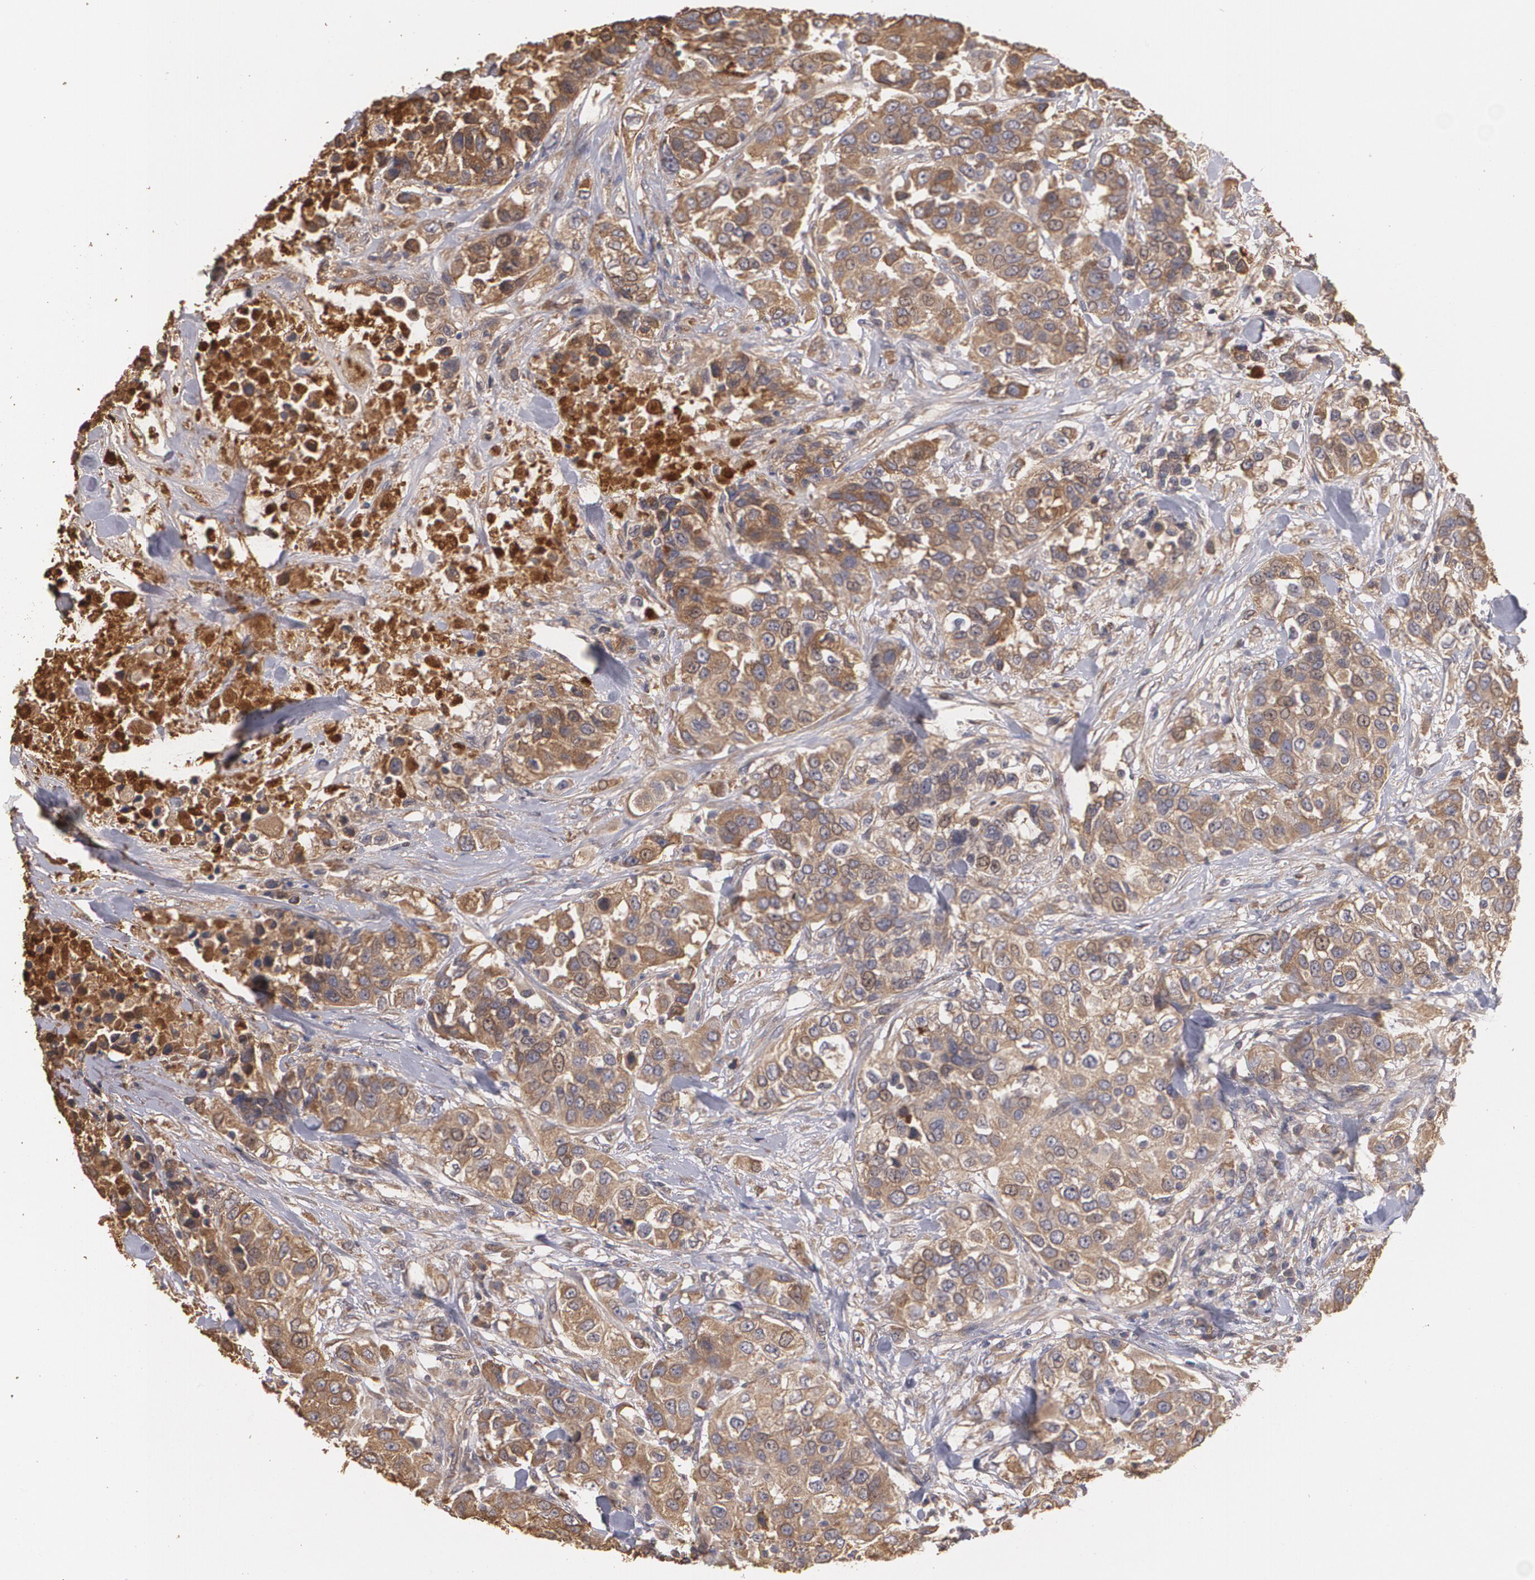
{"staining": {"intensity": "weak", "quantity": ">75%", "location": "cytoplasmic/membranous"}, "tissue": "urothelial cancer", "cell_type": "Tumor cells", "image_type": "cancer", "snomed": [{"axis": "morphology", "description": "Urothelial carcinoma, High grade"}, {"axis": "topography", "description": "Urinary bladder"}], "caption": "Urothelial carcinoma (high-grade) stained with immunohistochemistry (IHC) displays weak cytoplasmic/membranous staining in about >75% of tumor cells. (DAB (3,3'-diaminobenzidine) IHC, brown staining for protein, blue staining for nuclei).", "gene": "PON1", "patient": {"sex": "female", "age": 80}}